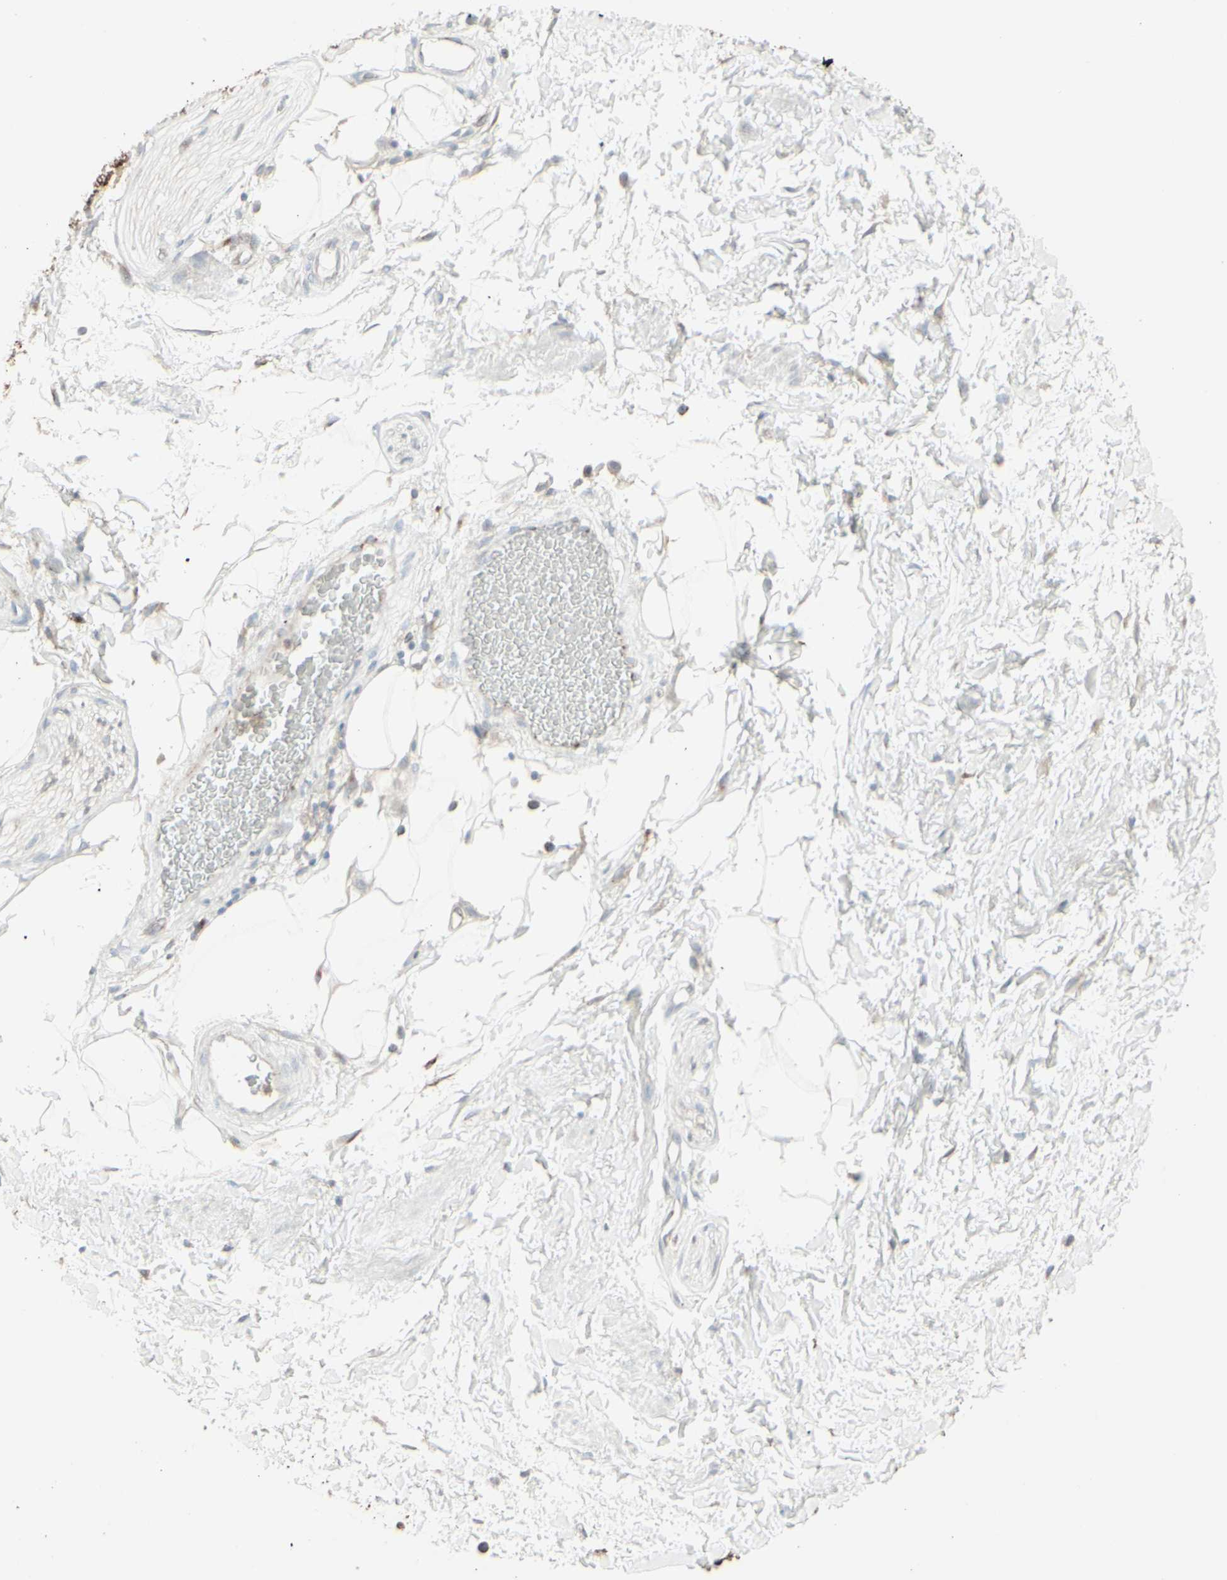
{"staining": {"intensity": "negative", "quantity": "none", "location": "none"}, "tissue": "adipose tissue", "cell_type": "Adipocytes", "image_type": "normal", "snomed": [{"axis": "morphology", "description": "Normal tissue, NOS"}, {"axis": "topography", "description": "Soft tissue"}, {"axis": "topography", "description": "Peripheral nerve tissue"}], "caption": "This image is of unremarkable adipose tissue stained with immunohistochemistry to label a protein in brown with the nuclei are counter-stained blue. There is no staining in adipocytes.", "gene": "GJA1", "patient": {"sex": "female", "age": 71}}